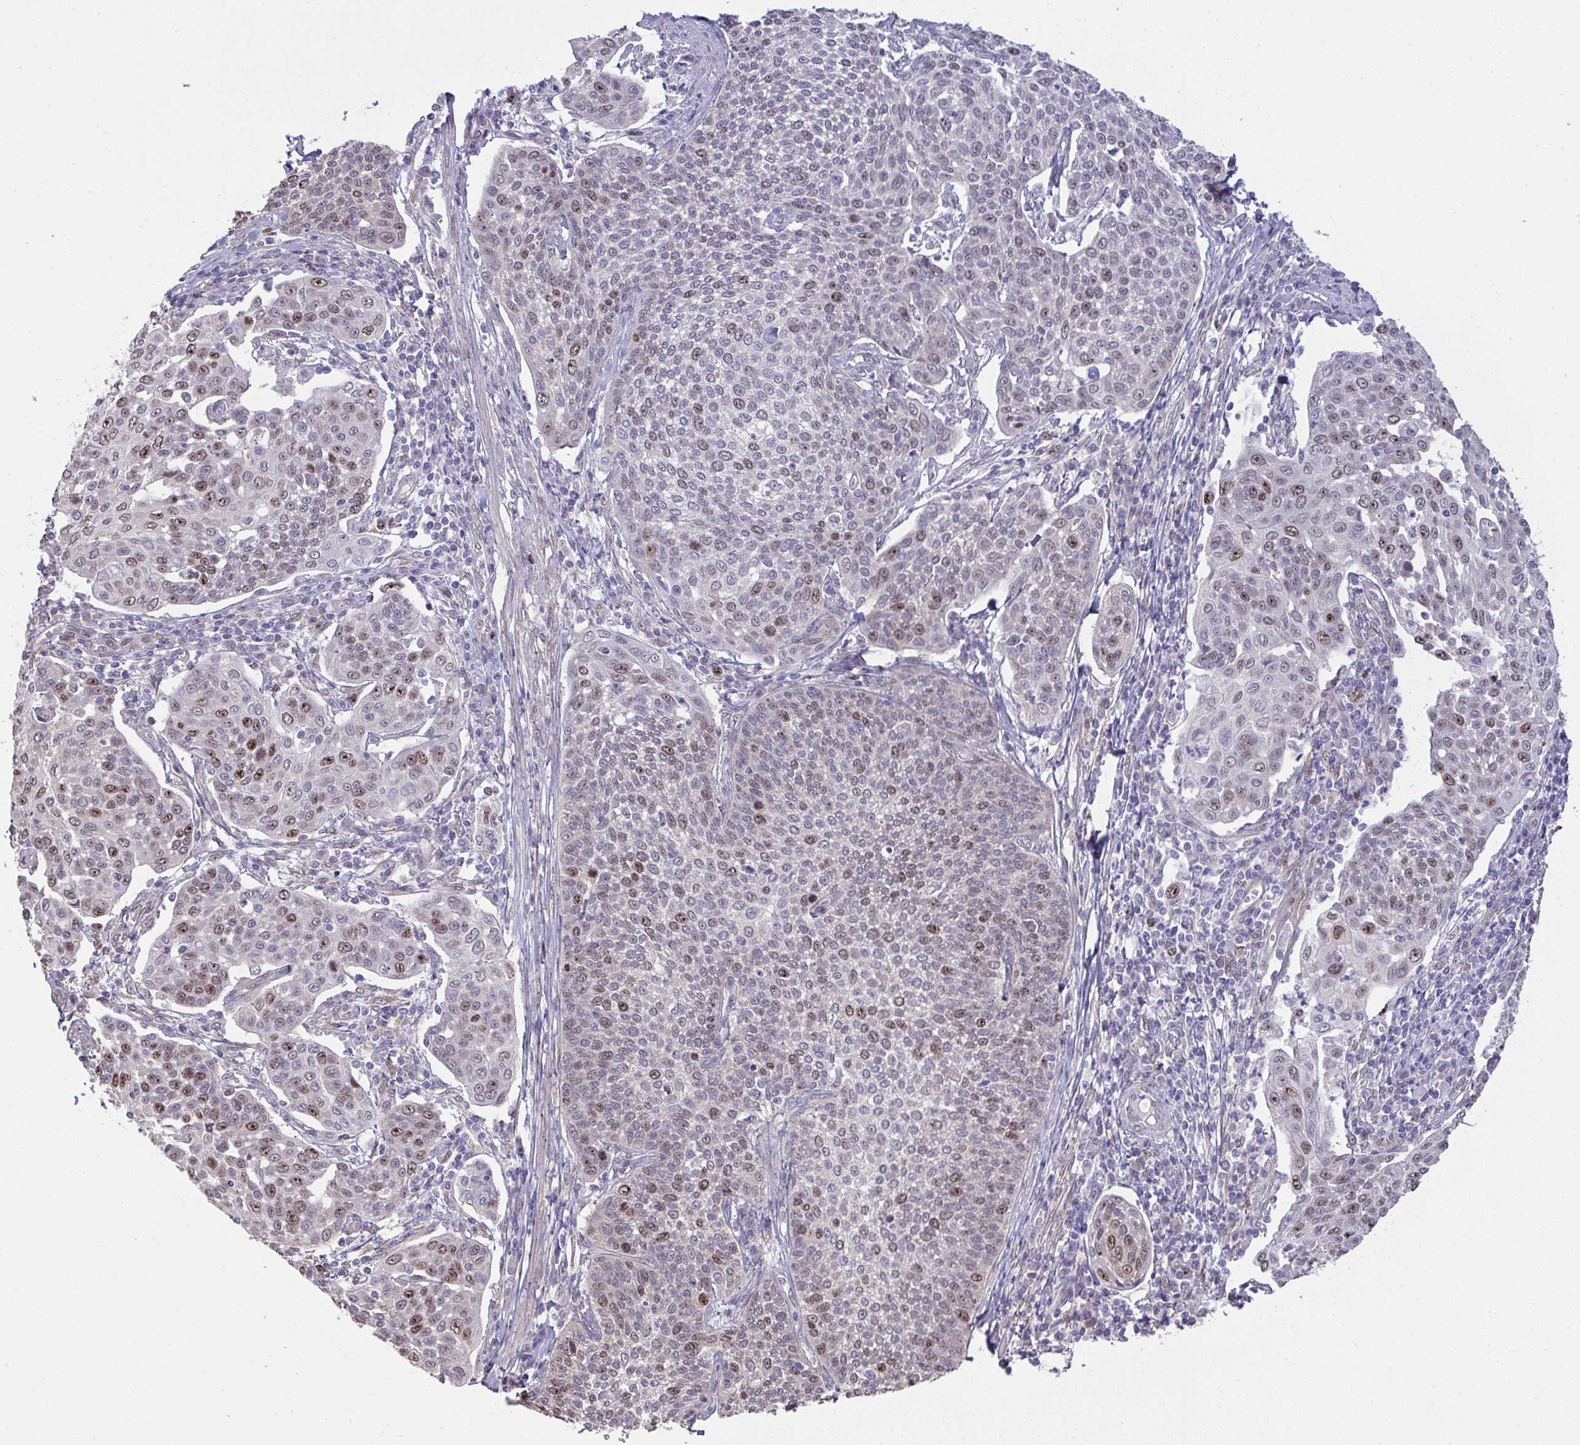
{"staining": {"intensity": "moderate", "quantity": "<25%", "location": "nuclear"}, "tissue": "cervical cancer", "cell_type": "Tumor cells", "image_type": "cancer", "snomed": [{"axis": "morphology", "description": "Squamous cell carcinoma, NOS"}, {"axis": "topography", "description": "Cervix"}], "caption": "Protein staining of cervical cancer (squamous cell carcinoma) tissue shows moderate nuclear staining in approximately <25% of tumor cells.", "gene": "SETD7", "patient": {"sex": "female", "age": 34}}